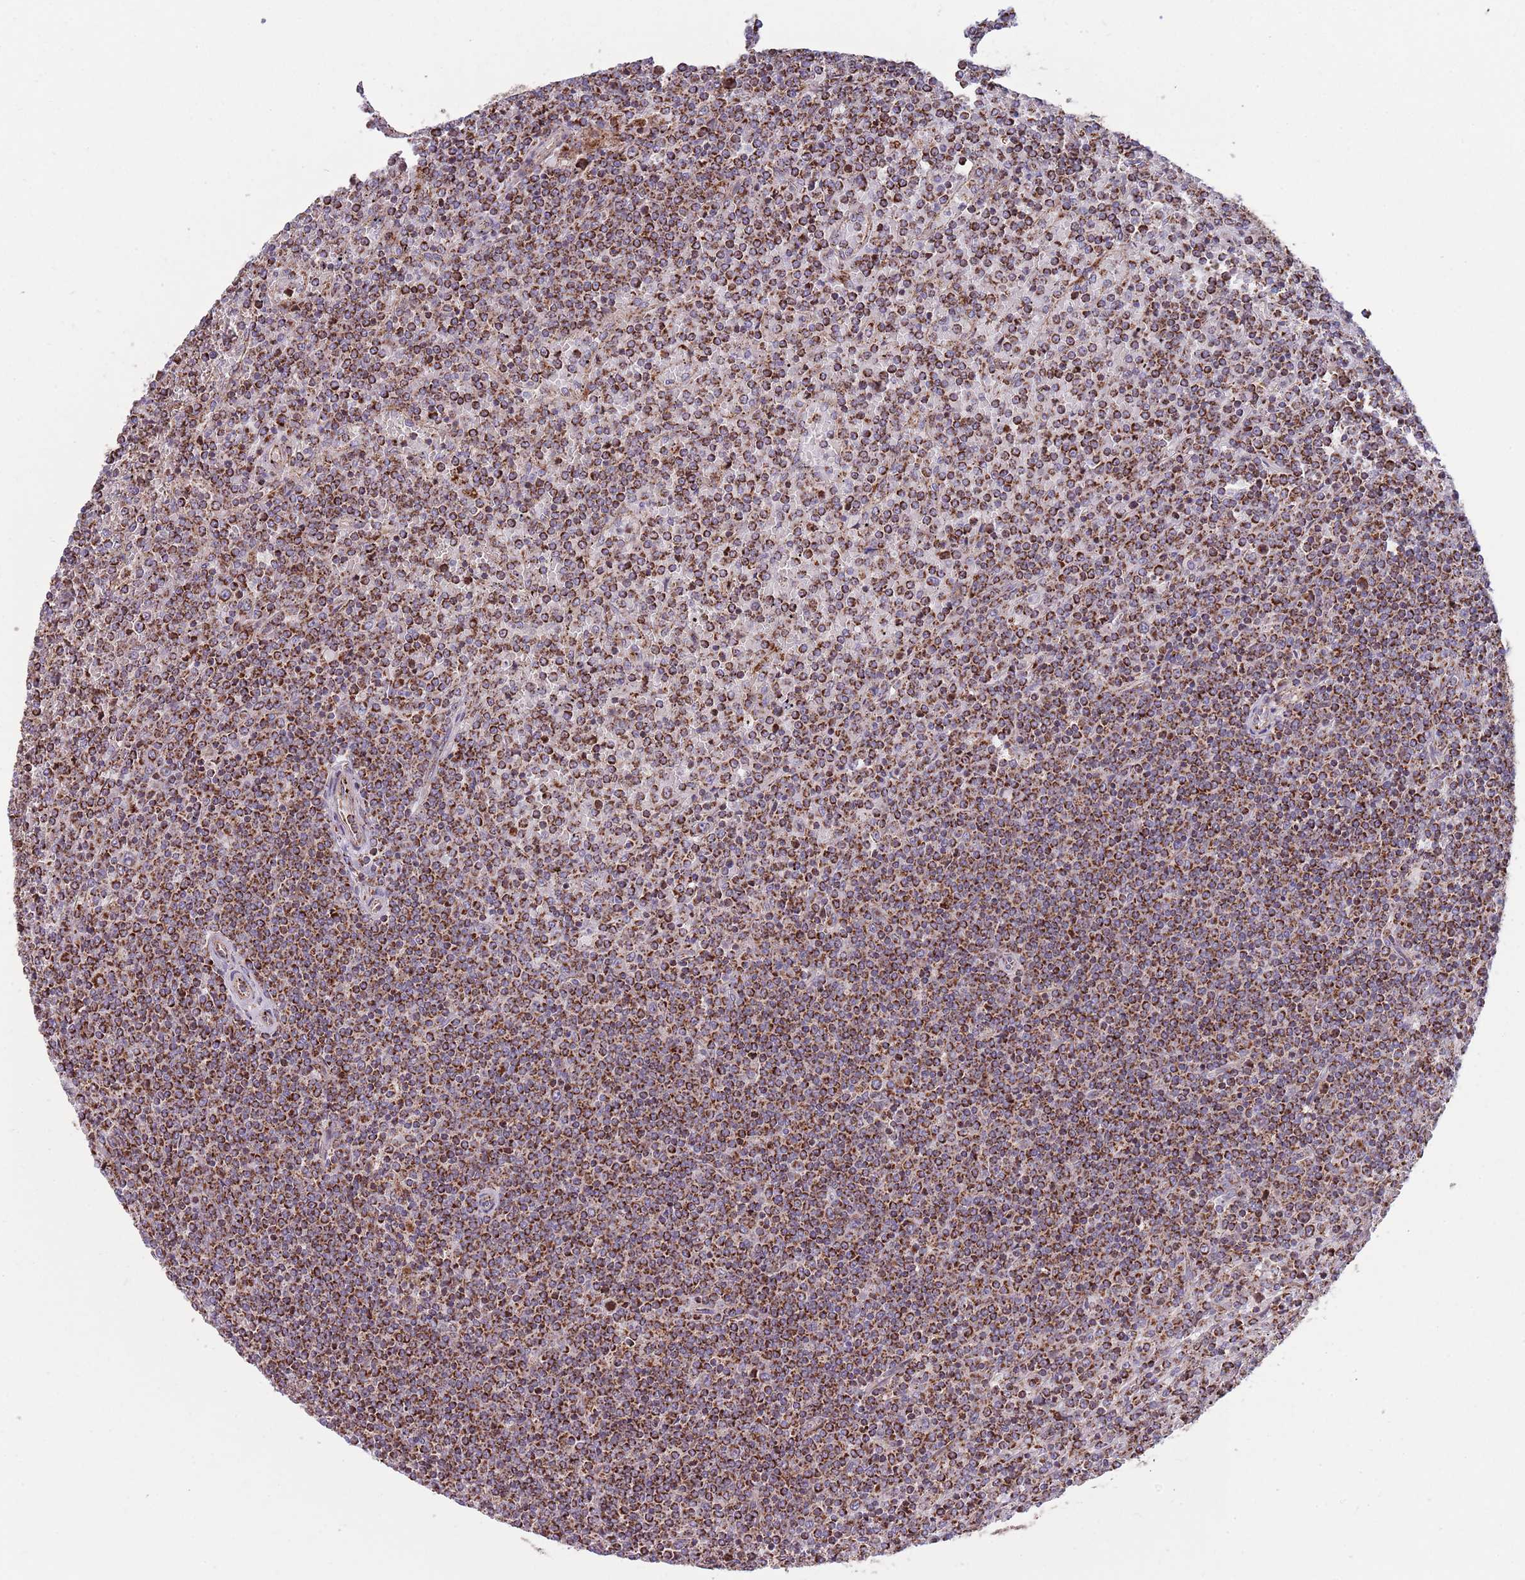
{"staining": {"intensity": "strong", "quantity": ">75%", "location": "cytoplasmic/membranous"}, "tissue": "lymphoma", "cell_type": "Tumor cells", "image_type": "cancer", "snomed": [{"axis": "morphology", "description": "Malignant lymphoma, non-Hodgkin's type, Low grade"}, {"axis": "topography", "description": "Spleen"}], "caption": "A brown stain labels strong cytoplasmic/membranous expression of a protein in human low-grade malignant lymphoma, non-Hodgkin's type tumor cells.", "gene": "ATP5PD", "patient": {"sex": "female", "age": 19}}